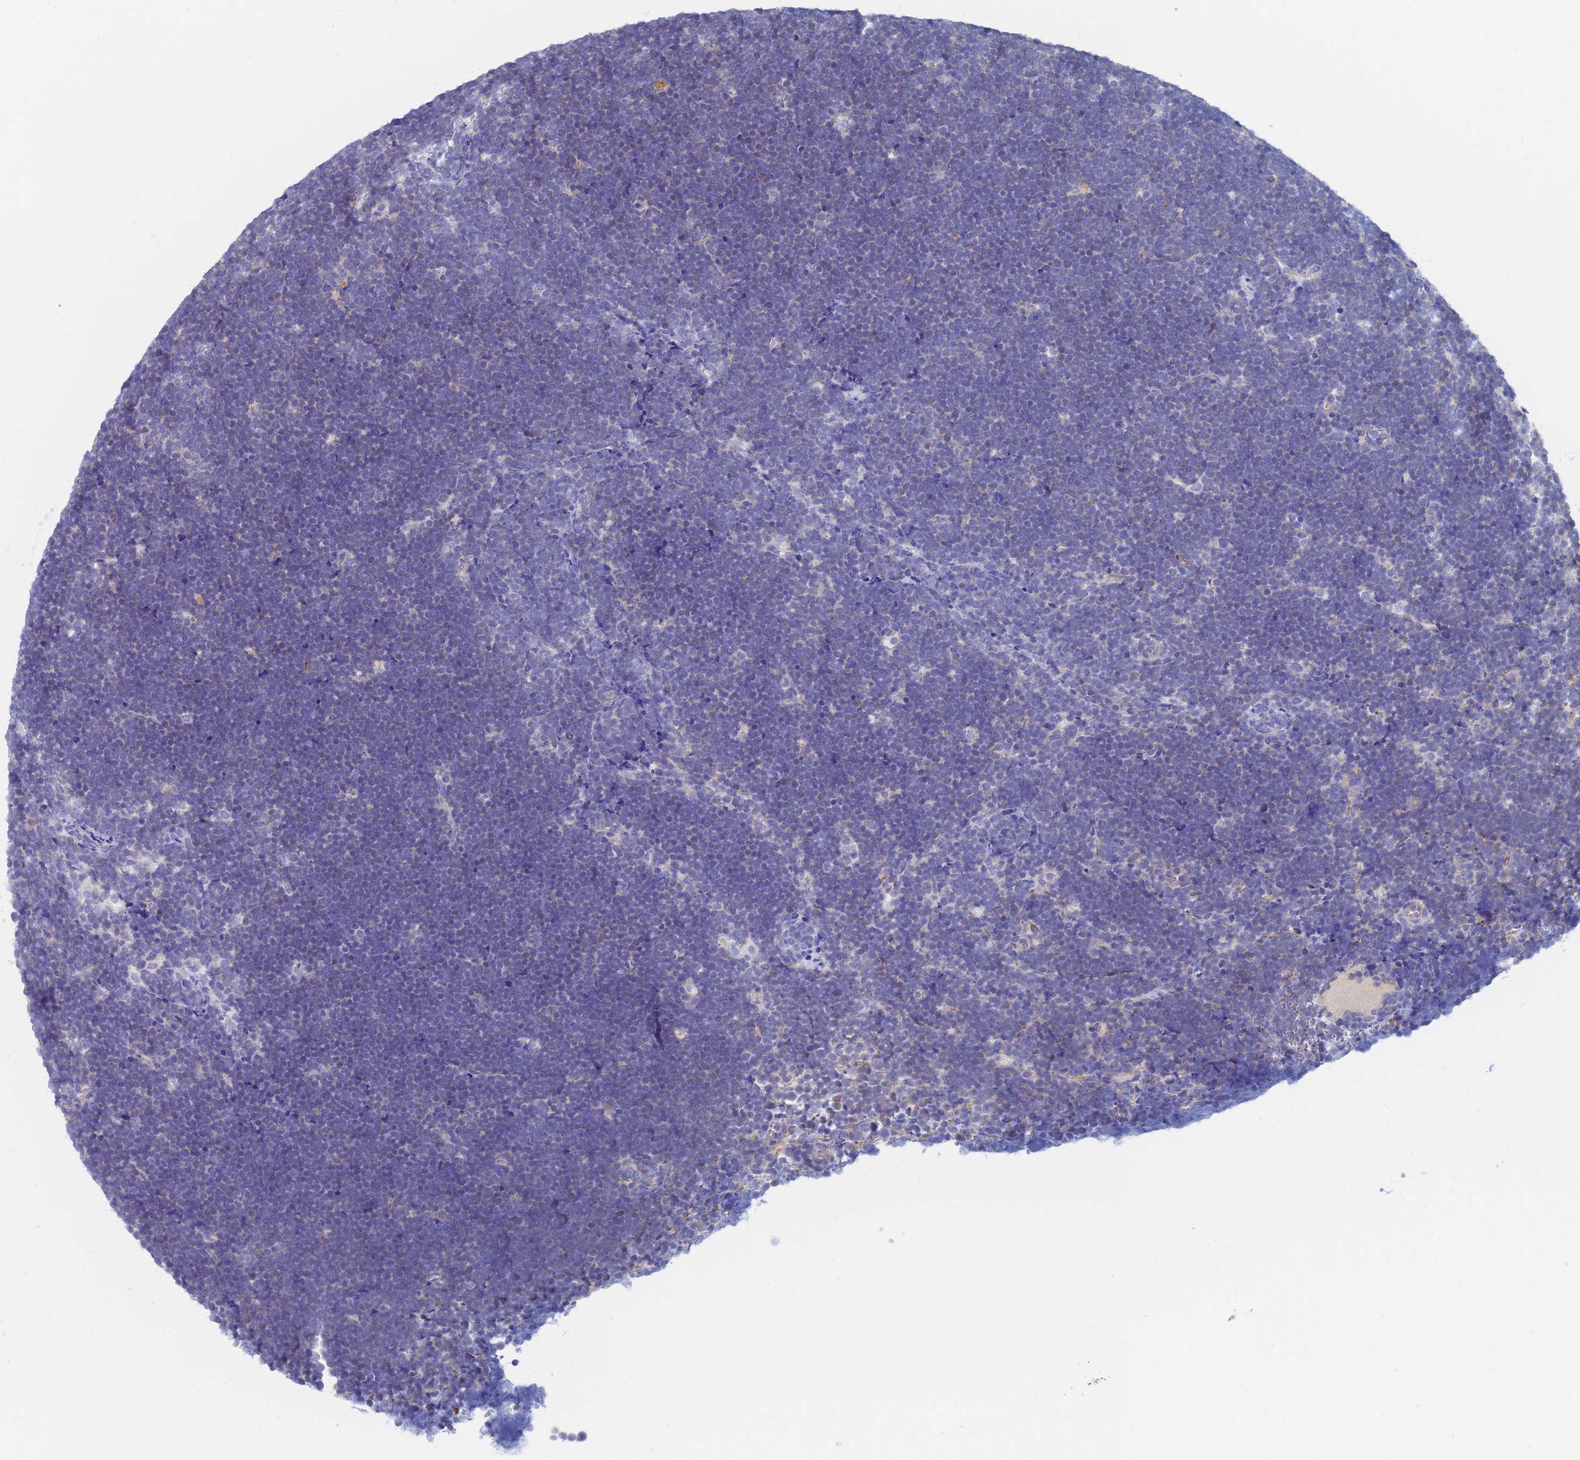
{"staining": {"intensity": "negative", "quantity": "none", "location": "none"}, "tissue": "lymphoma", "cell_type": "Tumor cells", "image_type": "cancer", "snomed": [{"axis": "morphology", "description": "Malignant lymphoma, non-Hodgkin's type, High grade"}, {"axis": "topography", "description": "Lymph node"}], "caption": "Tumor cells show no significant protein expression in lymphoma.", "gene": "GCHFR", "patient": {"sex": "male", "age": 13}}